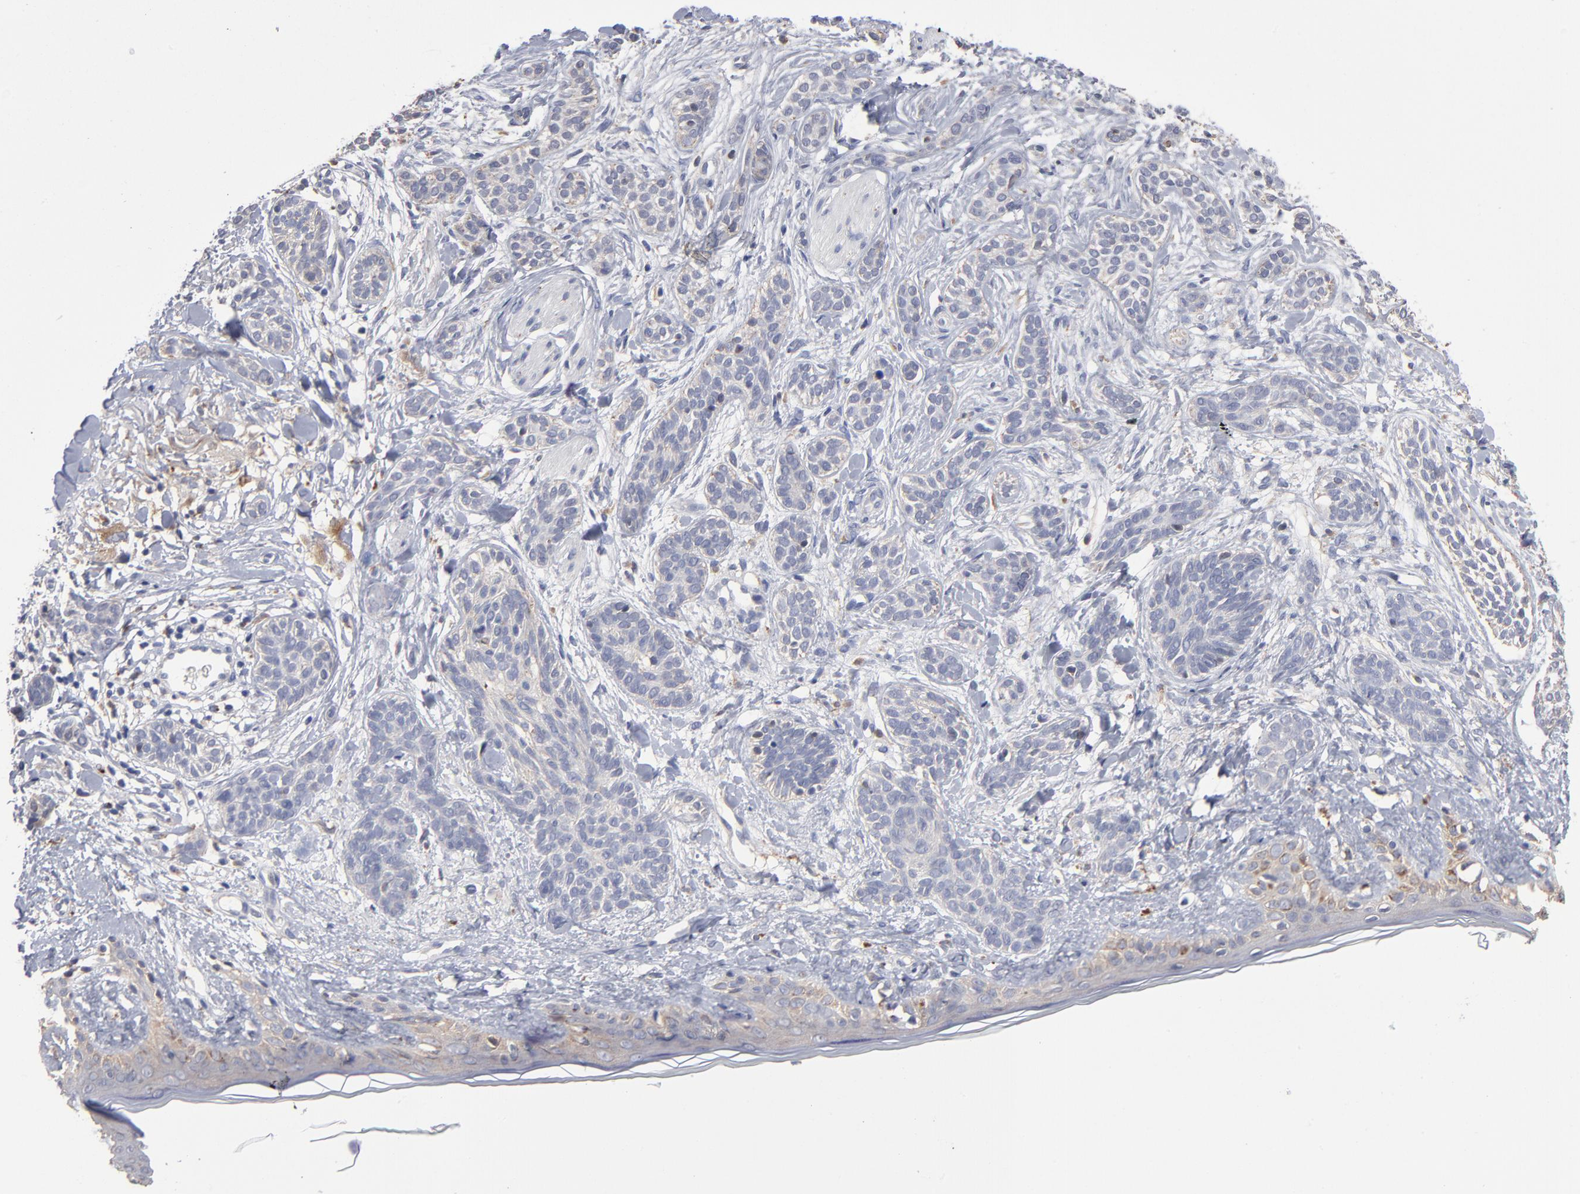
{"staining": {"intensity": "negative", "quantity": "none", "location": "none"}, "tissue": "skin cancer", "cell_type": "Tumor cells", "image_type": "cancer", "snomed": [{"axis": "morphology", "description": "Normal tissue, NOS"}, {"axis": "morphology", "description": "Basal cell carcinoma"}, {"axis": "topography", "description": "Skin"}], "caption": "Micrograph shows no protein positivity in tumor cells of skin basal cell carcinoma tissue.", "gene": "RRAGB", "patient": {"sex": "male", "age": 63}}